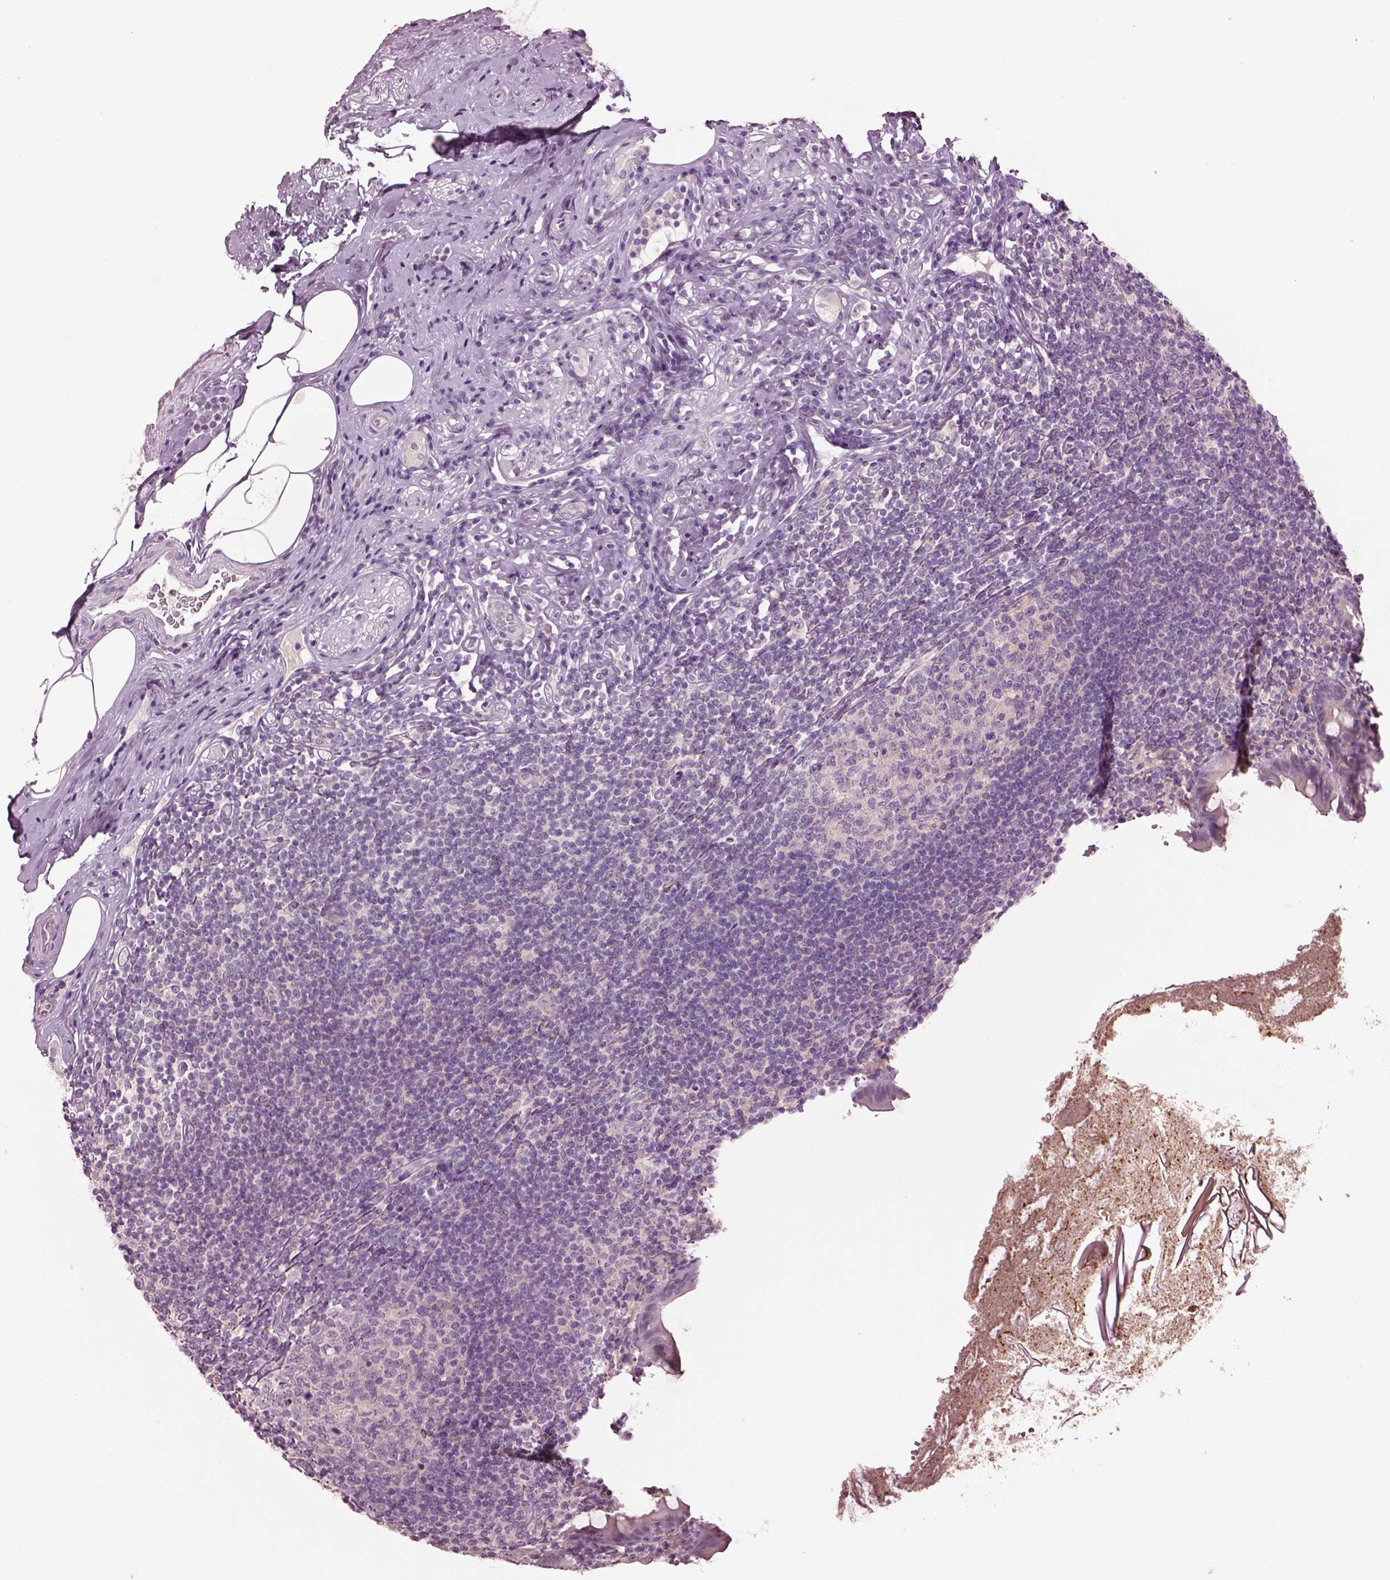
{"staining": {"intensity": "negative", "quantity": "none", "location": "none"}, "tissue": "appendix", "cell_type": "Glandular cells", "image_type": "normal", "snomed": [{"axis": "morphology", "description": "Normal tissue, NOS"}, {"axis": "topography", "description": "Appendix"}], "caption": "An image of human appendix is negative for staining in glandular cells. (Stains: DAB immunohistochemistry with hematoxylin counter stain, Microscopy: brightfield microscopy at high magnification).", "gene": "CLPSL1", "patient": {"sex": "male", "age": 47}}